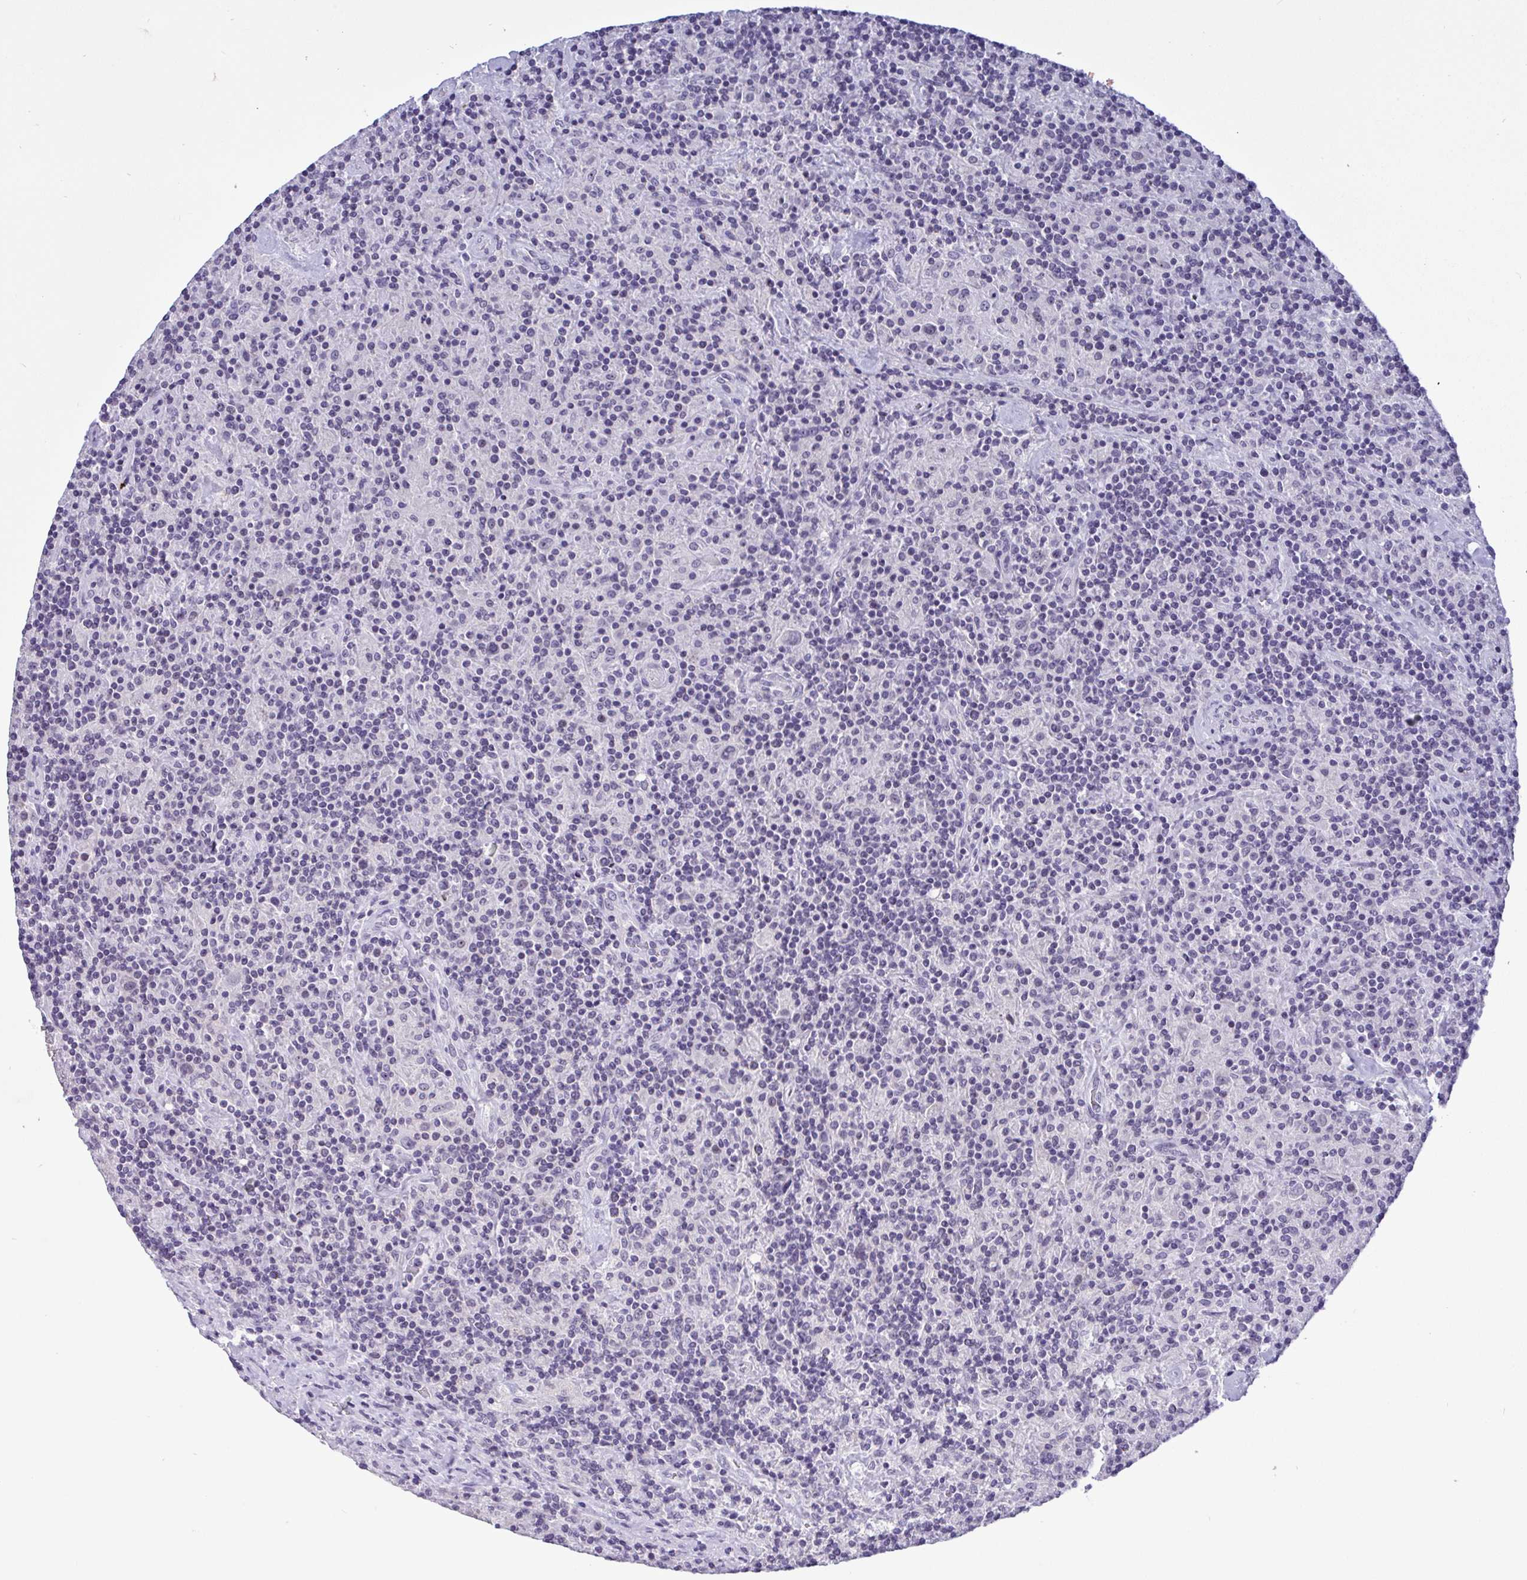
{"staining": {"intensity": "negative", "quantity": "none", "location": "none"}, "tissue": "lymphoma", "cell_type": "Tumor cells", "image_type": "cancer", "snomed": [{"axis": "morphology", "description": "Hodgkin's disease, NOS"}, {"axis": "topography", "description": "Lymph node"}], "caption": "Micrograph shows no significant protein expression in tumor cells of Hodgkin's disease. The staining was performed using DAB (3,3'-diaminobenzidine) to visualize the protein expression in brown, while the nuclei were stained in blue with hematoxylin (Magnification: 20x).", "gene": "YBX2", "patient": {"sex": "male", "age": 70}}